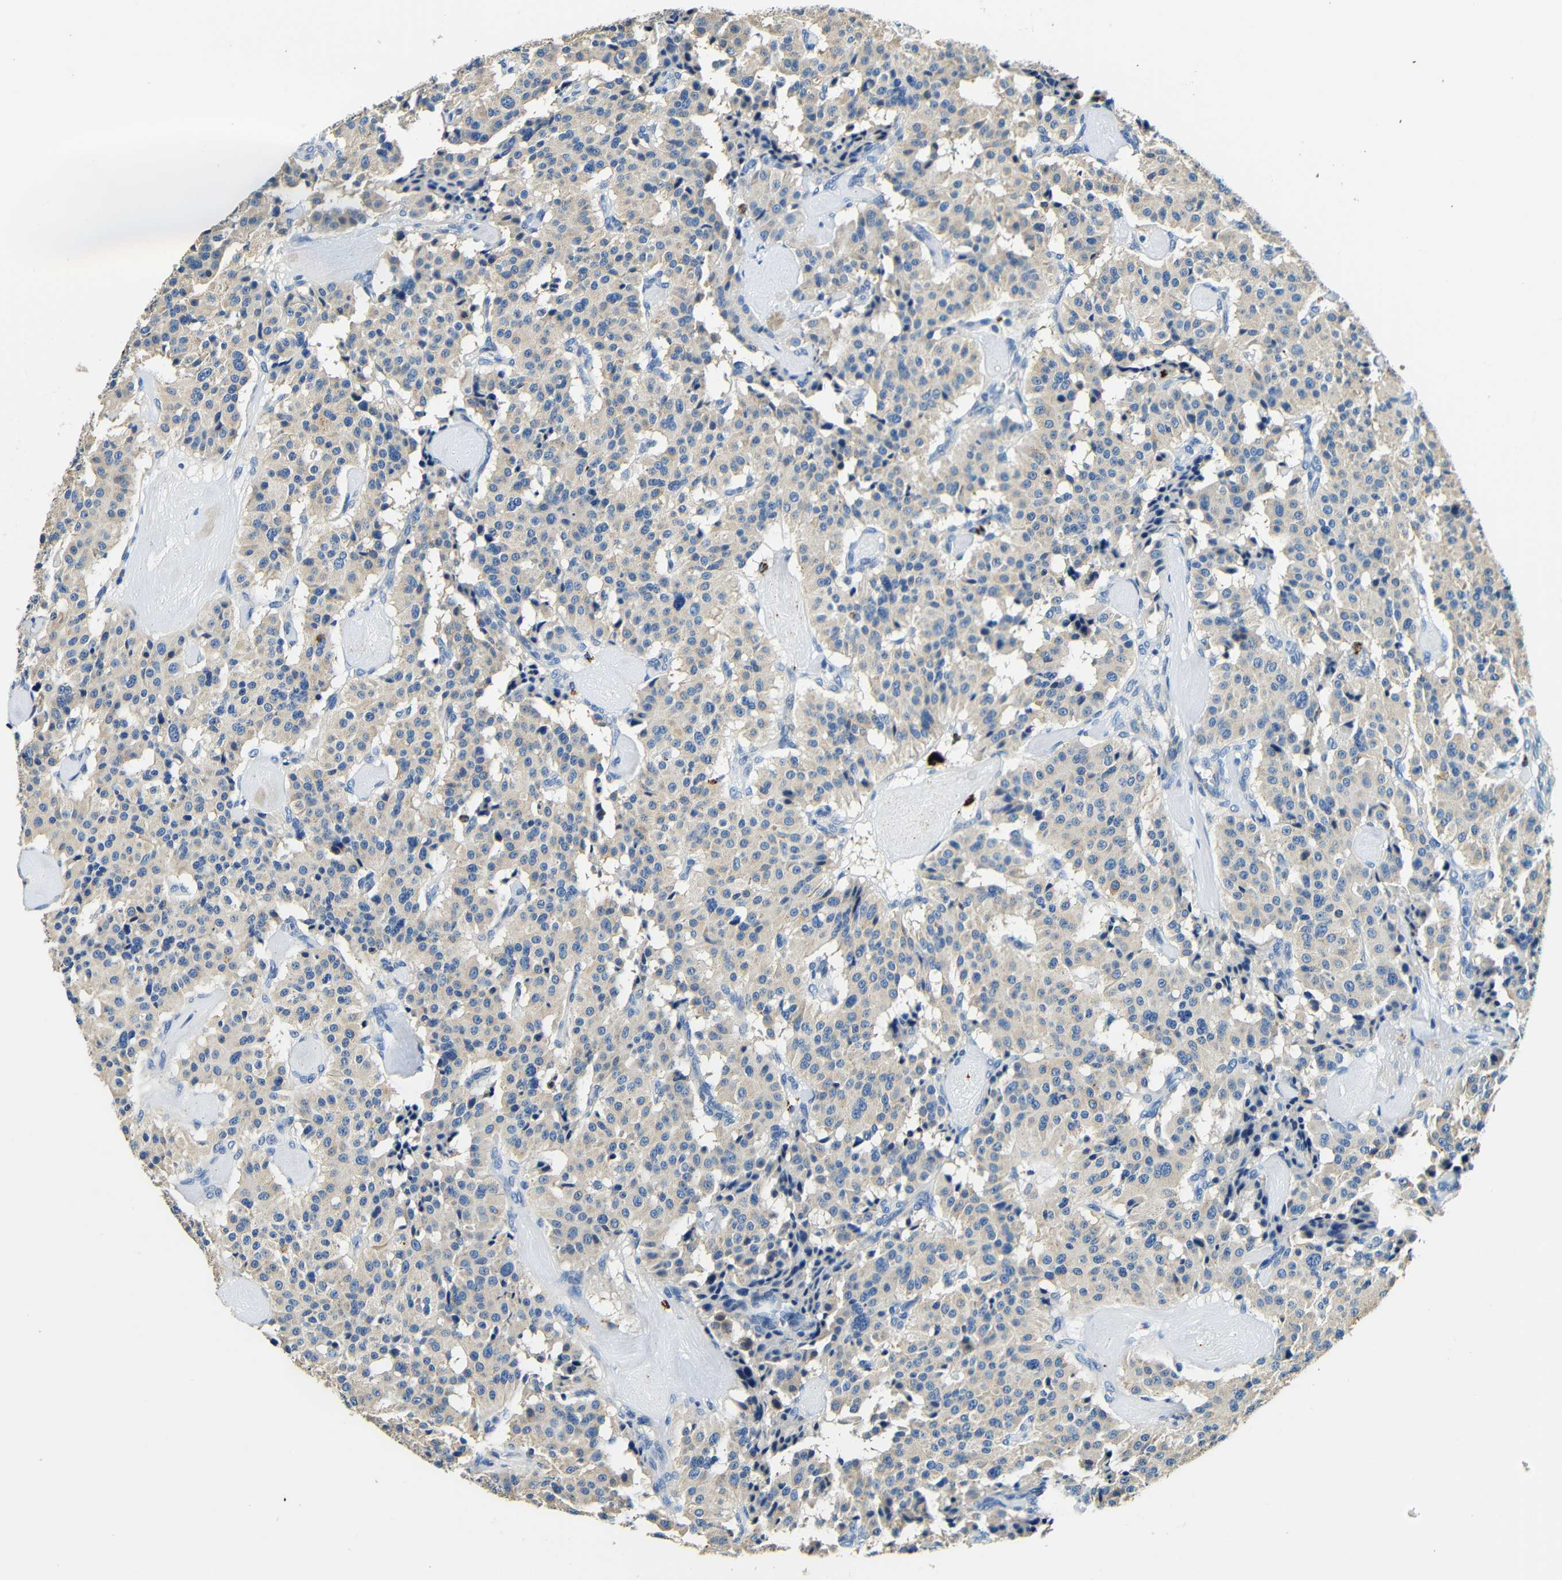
{"staining": {"intensity": "weak", "quantity": ">75%", "location": "cytoplasmic/membranous"}, "tissue": "carcinoid", "cell_type": "Tumor cells", "image_type": "cancer", "snomed": [{"axis": "morphology", "description": "Carcinoid, malignant, NOS"}, {"axis": "topography", "description": "Lung"}], "caption": "High-magnification brightfield microscopy of carcinoid (malignant) stained with DAB (brown) and counterstained with hematoxylin (blue). tumor cells exhibit weak cytoplasmic/membranous positivity is identified in approximately>75% of cells.", "gene": "FMO5", "patient": {"sex": "male", "age": 30}}